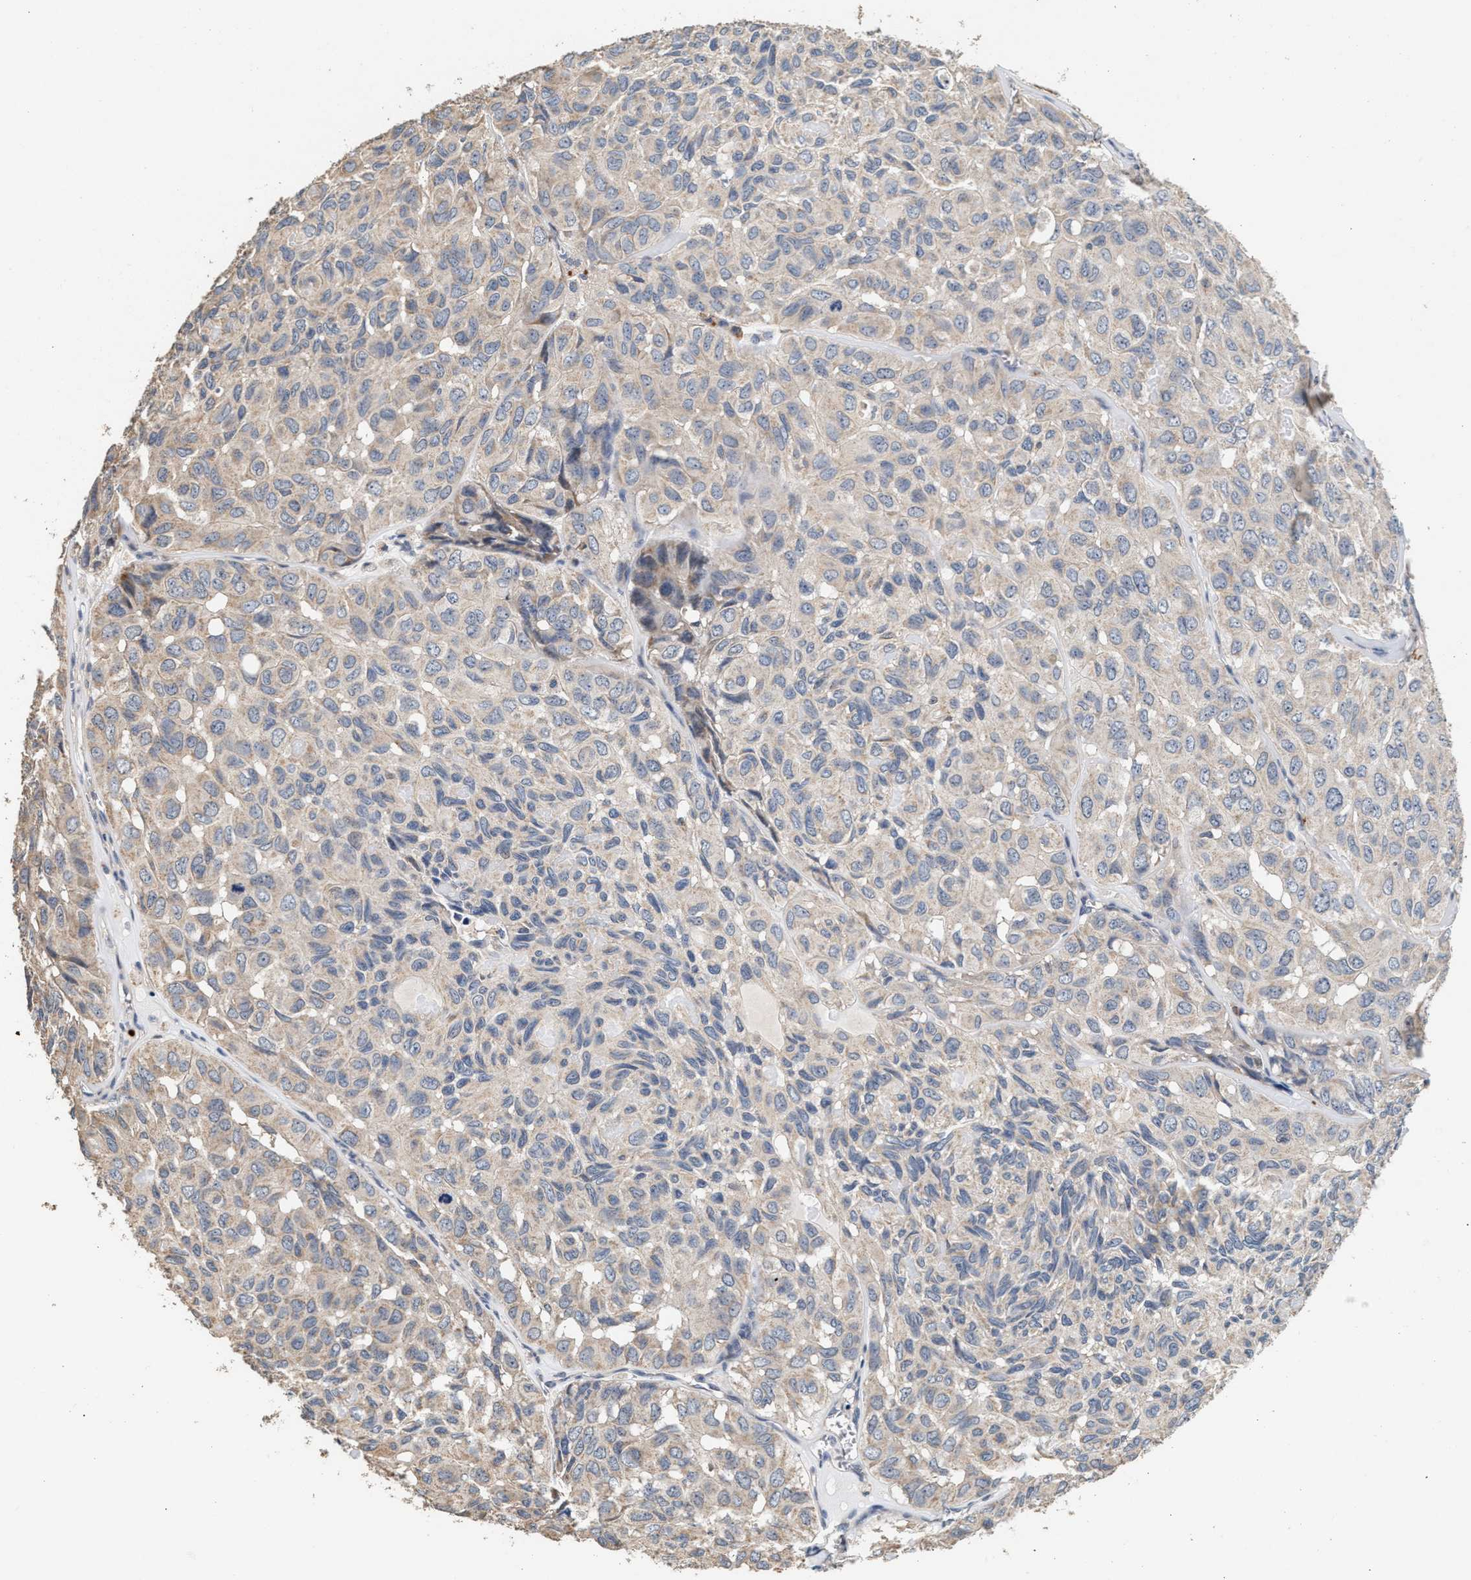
{"staining": {"intensity": "negative", "quantity": "none", "location": "none"}, "tissue": "head and neck cancer", "cell_type": "Tumor cells", "image_type": "cancer", "snomed": [{"axis": "morphology", "description": "Adenocarcinoma, NOS"}, {"axis": "topography", "description": "Salivary gland, NOS"}, {"axis": "topography", "description": "Head-Neck"}], "caption": "Adenocarcinoma (head and neck) stained for a protein using IHC shows no positivity tumor cells.", "gene": "PTGR3", "patient": {"sex": "female", "age": 76}}